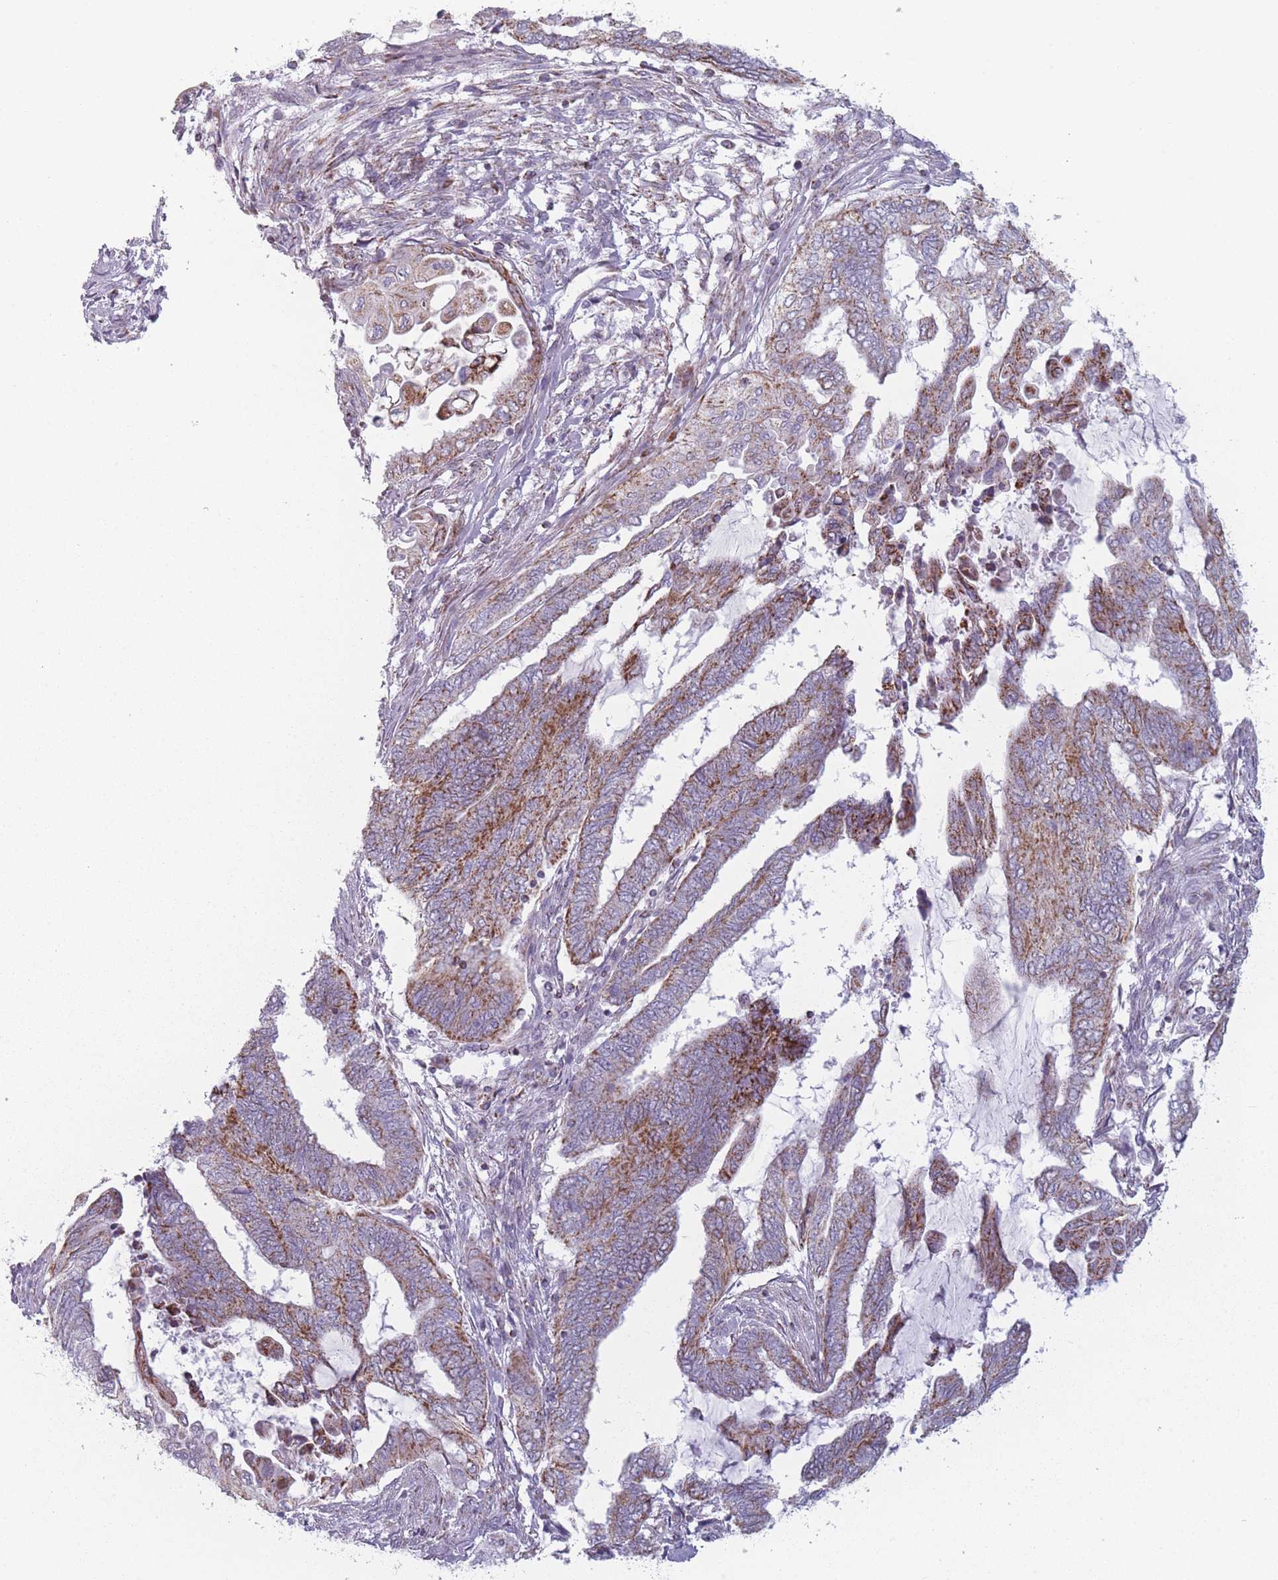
{"staining": {"intensity": "moderate", "quantity": ">75%", "location": "cytoplasmic/membranous"}, "tissue": "endometrial cancer", "cell_type": "Tumor cells", "image_type": "cancer", "snomed": [{"axis": "morphology", "description": "Adenocarcinoma, NOS"}, {"axis": "topography", "description": "Uterus"}, {"axis": "topography", "description": "Endometrium"}], "caption": "Endometrial adenocarcinoma was stained to show a protein in brown. There is medium levels of moderate cytoplasmic/membranous positivity in approximately >75% of tumor cells.", "gene": "DCHS1", "patient": {"sex": "female", "age": 70}}